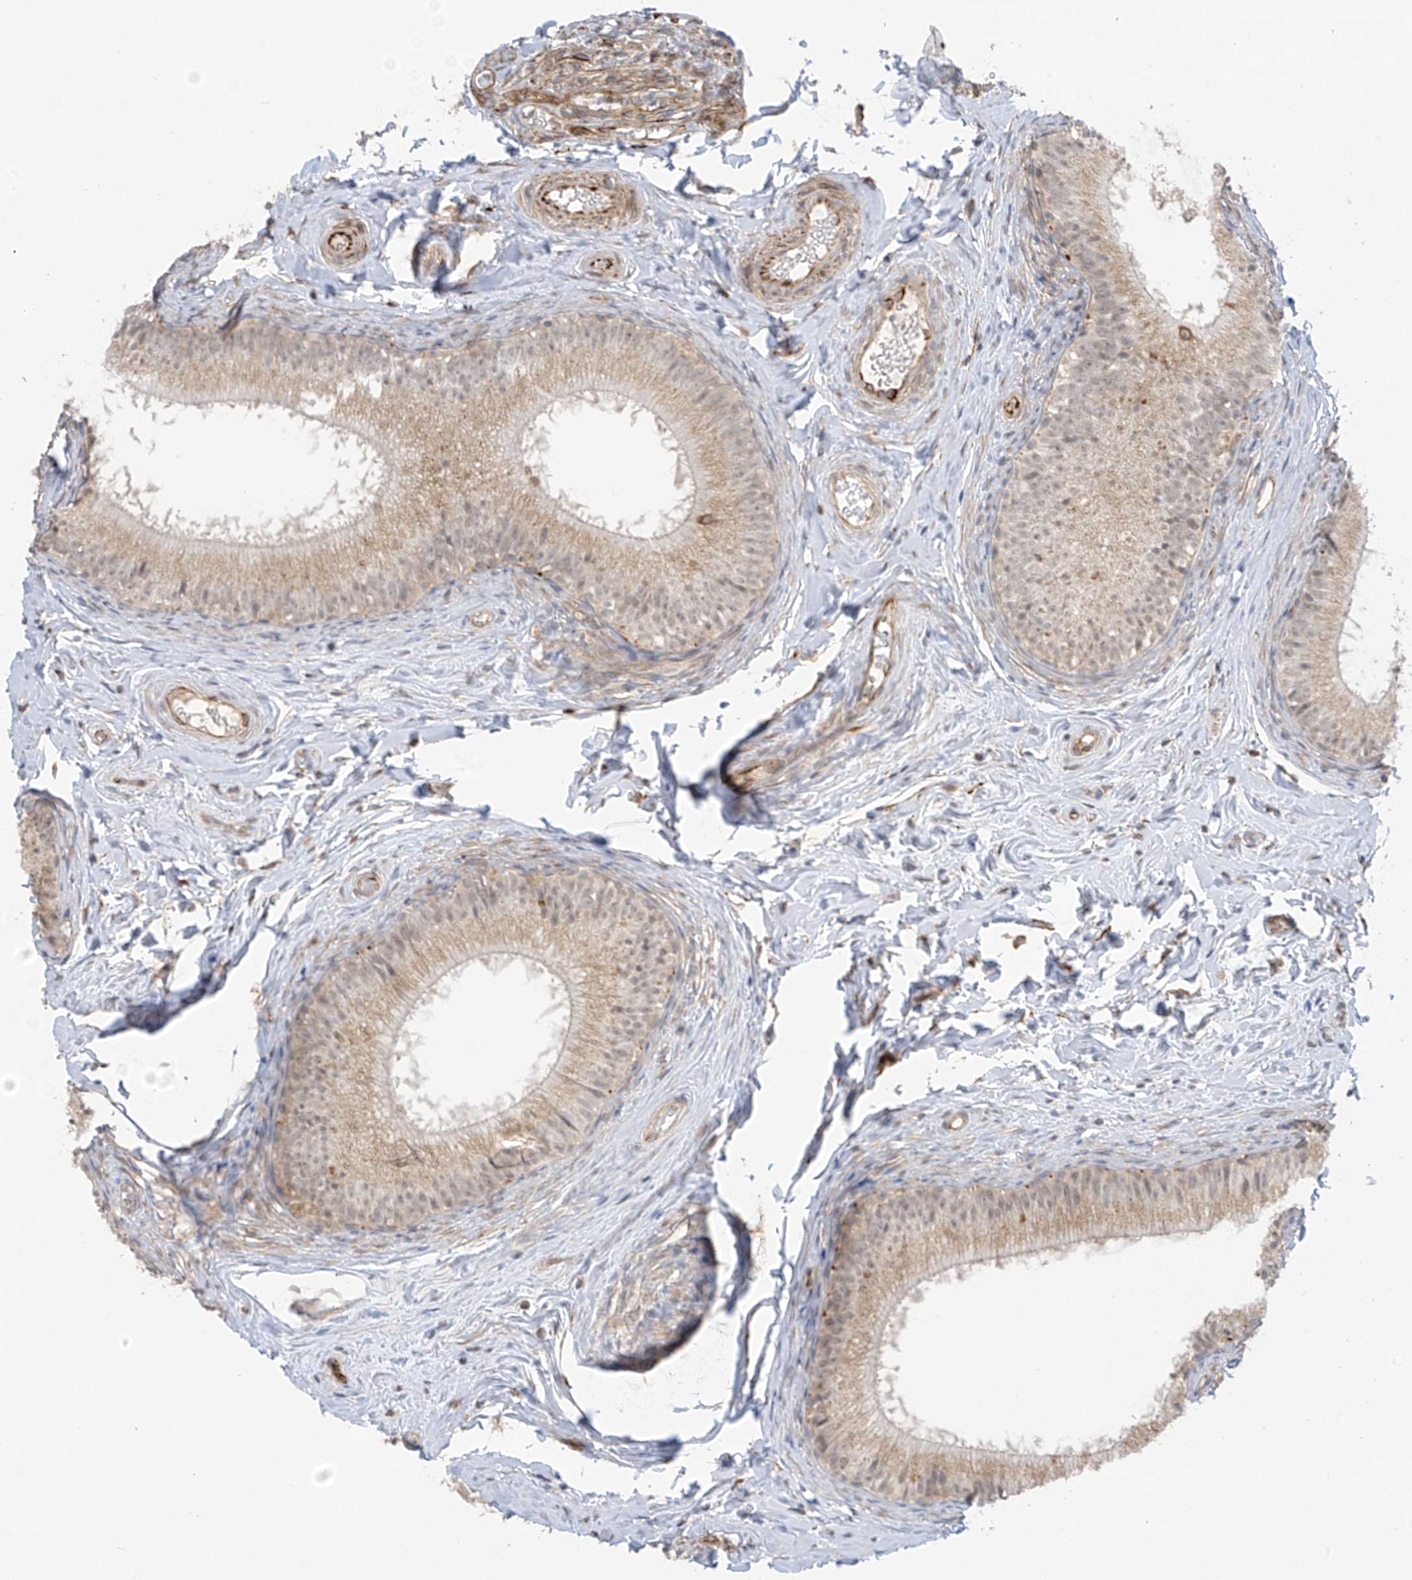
{"staining": {"intensity": "strong", "quantity": "25%-75%", "location": "cytoplasmic/membranous"}, "tissue": "epididymis", "cell_type": "Glandular cells", "image_type": "normal", "snomed": [{"axis": "morphology", "description": "Normal tissue, NOS"}, {"axis": "topography", "description": "Epididymis"}], "caption": "Epididymis was stained to show a protein in brown. There is high levels of strong cytoplasmic/membranous staining in about 25%-75% of glandular cells. The protein is stained brown, and the nuclei are stained in blue (DAB (3,3'-diaminobenzidine) IHC with brightfield microscopy, high magnification).", "gene": "HS6ST2", "patient": {"sex": "male", "age": 34}}